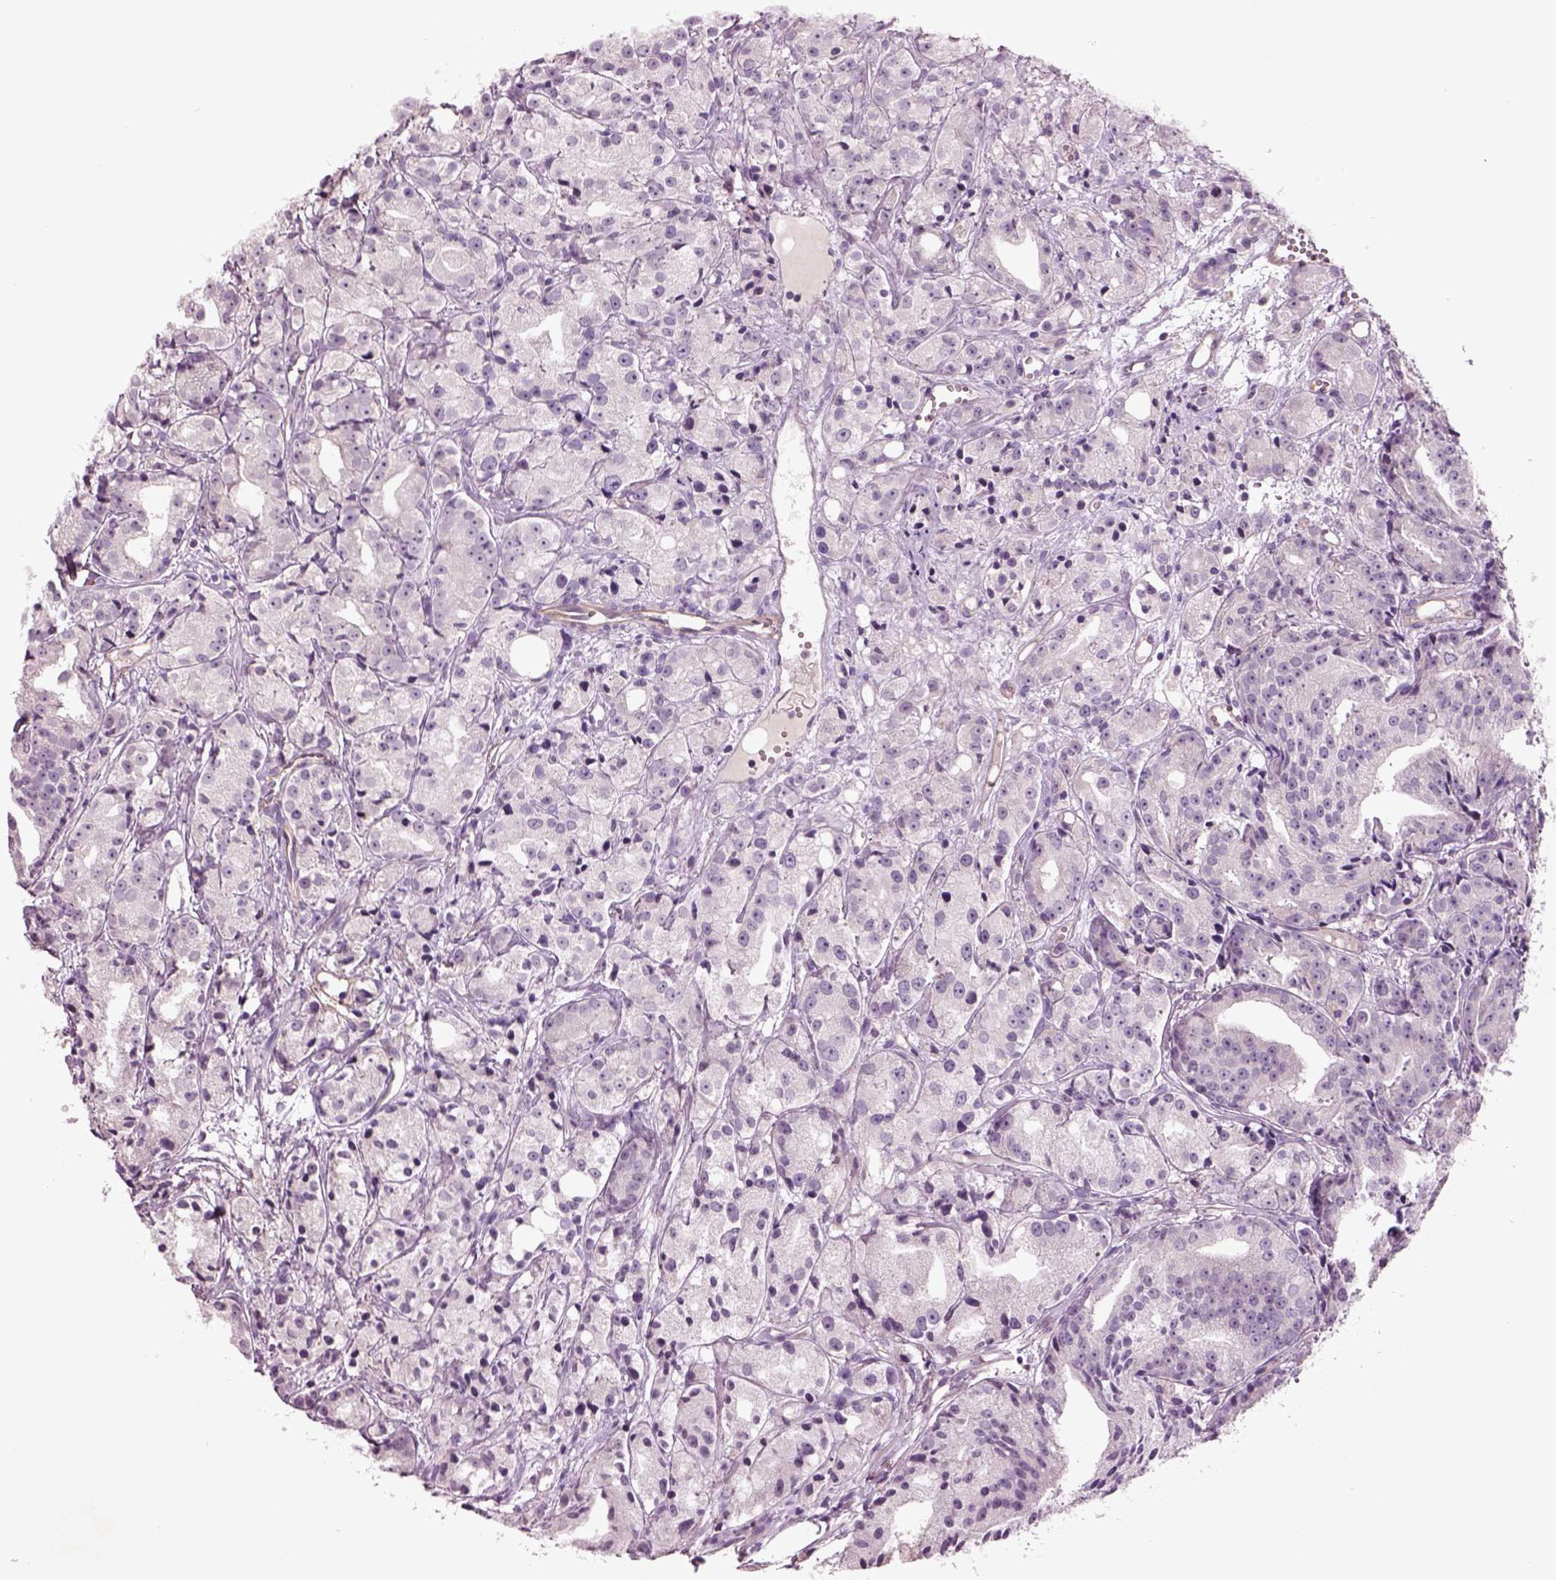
{"staining": {"intensity": "negative", "quantity": "none", "location": "none"}, "tissue": "prostate cancer", "cell_type": "Tumor cells", "image_type": "cancer", "snomed": [{"axis": "morphology", "description": "Adenocarcinoma, Medium grade"}, {"axis": "topography", "description": "Prostate"}], "caption": "A high-resolution micrograph shows IHC staining of prostate medium-grade adenocarcinoma, which shows no significant staining in tumor cells.", "gene": "DUOXA2", "patient": {"sex": "male", "age": 74}}